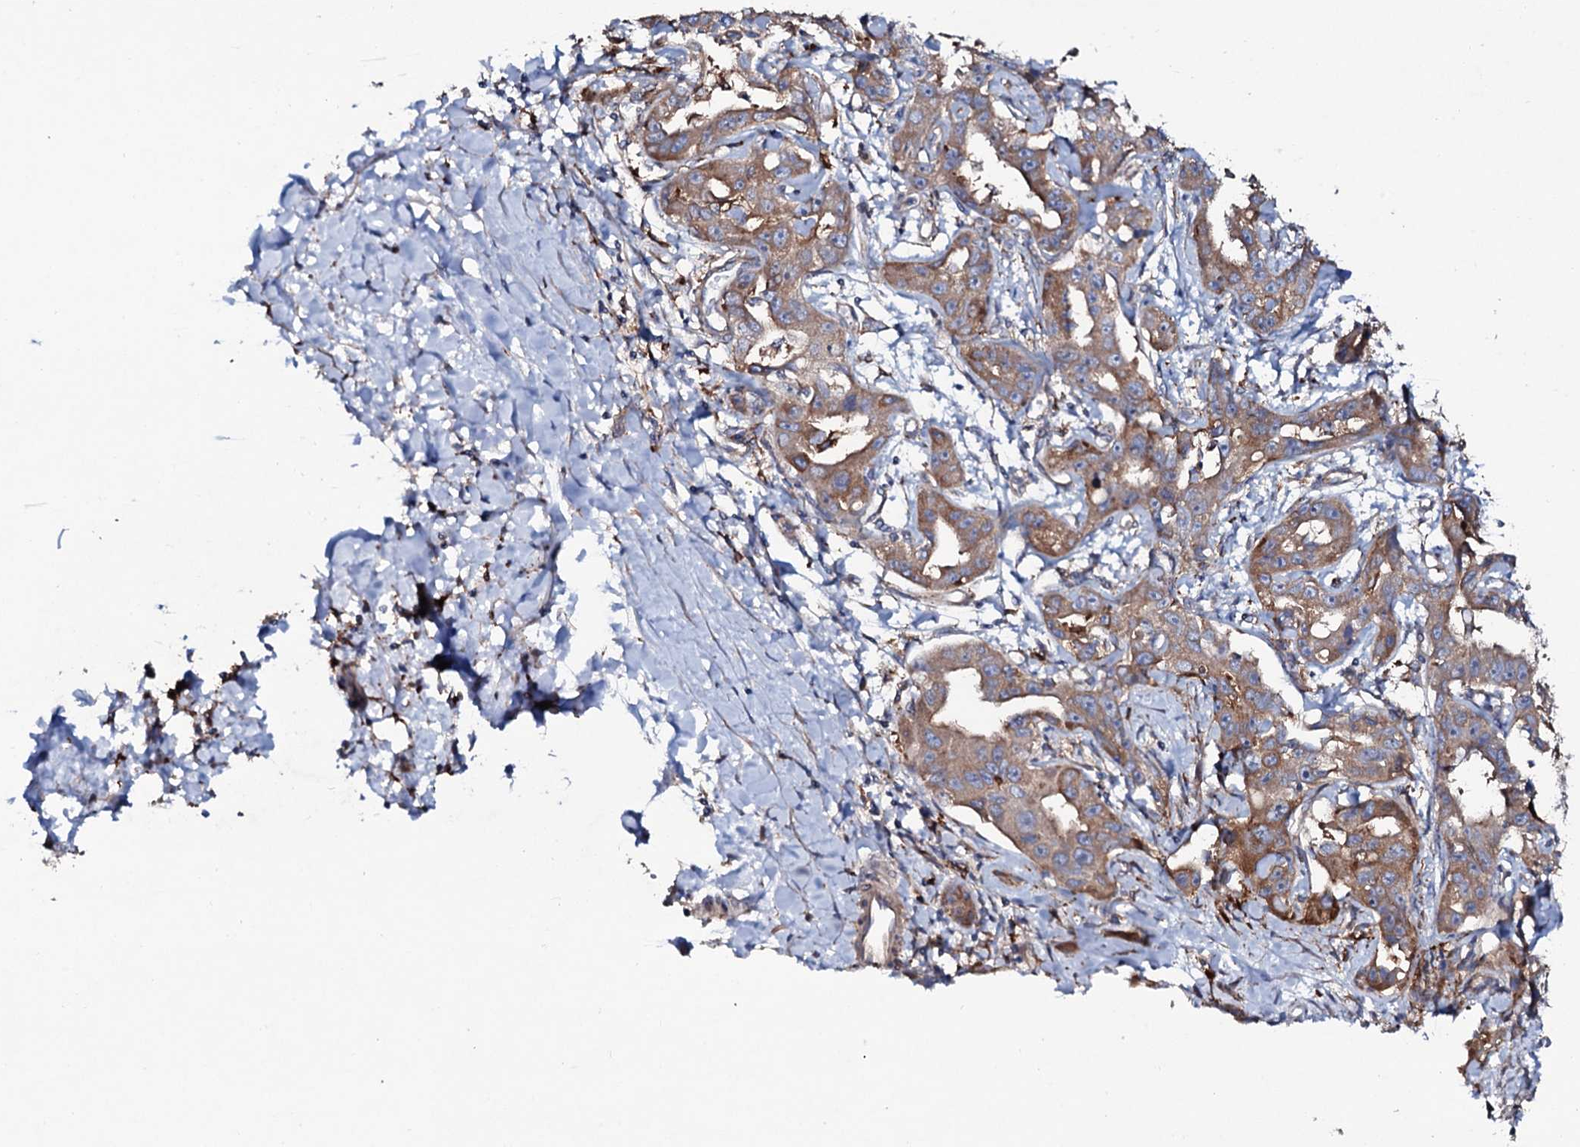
{"staining": {"intensity": "moderate", "quantity": ">75%", "location": "cytoplasmic/membranous"}, "tissue": "liver cancer", "cell_type": "Tumor cells", "image_type": "cancer", "snomed": [{"axis": "morphology", "description": "Cholangiocarcinoma"}, {"axis": "topography", "description": "Liver"}], "caption": "Moderate cytoplasmic/membranous protein staining is identified in about >75% of tumor cells in liver cancer (cholangiocarcinoma).", "gene": "P2RX4", "patient": {"sex": "male", "age": 59}}